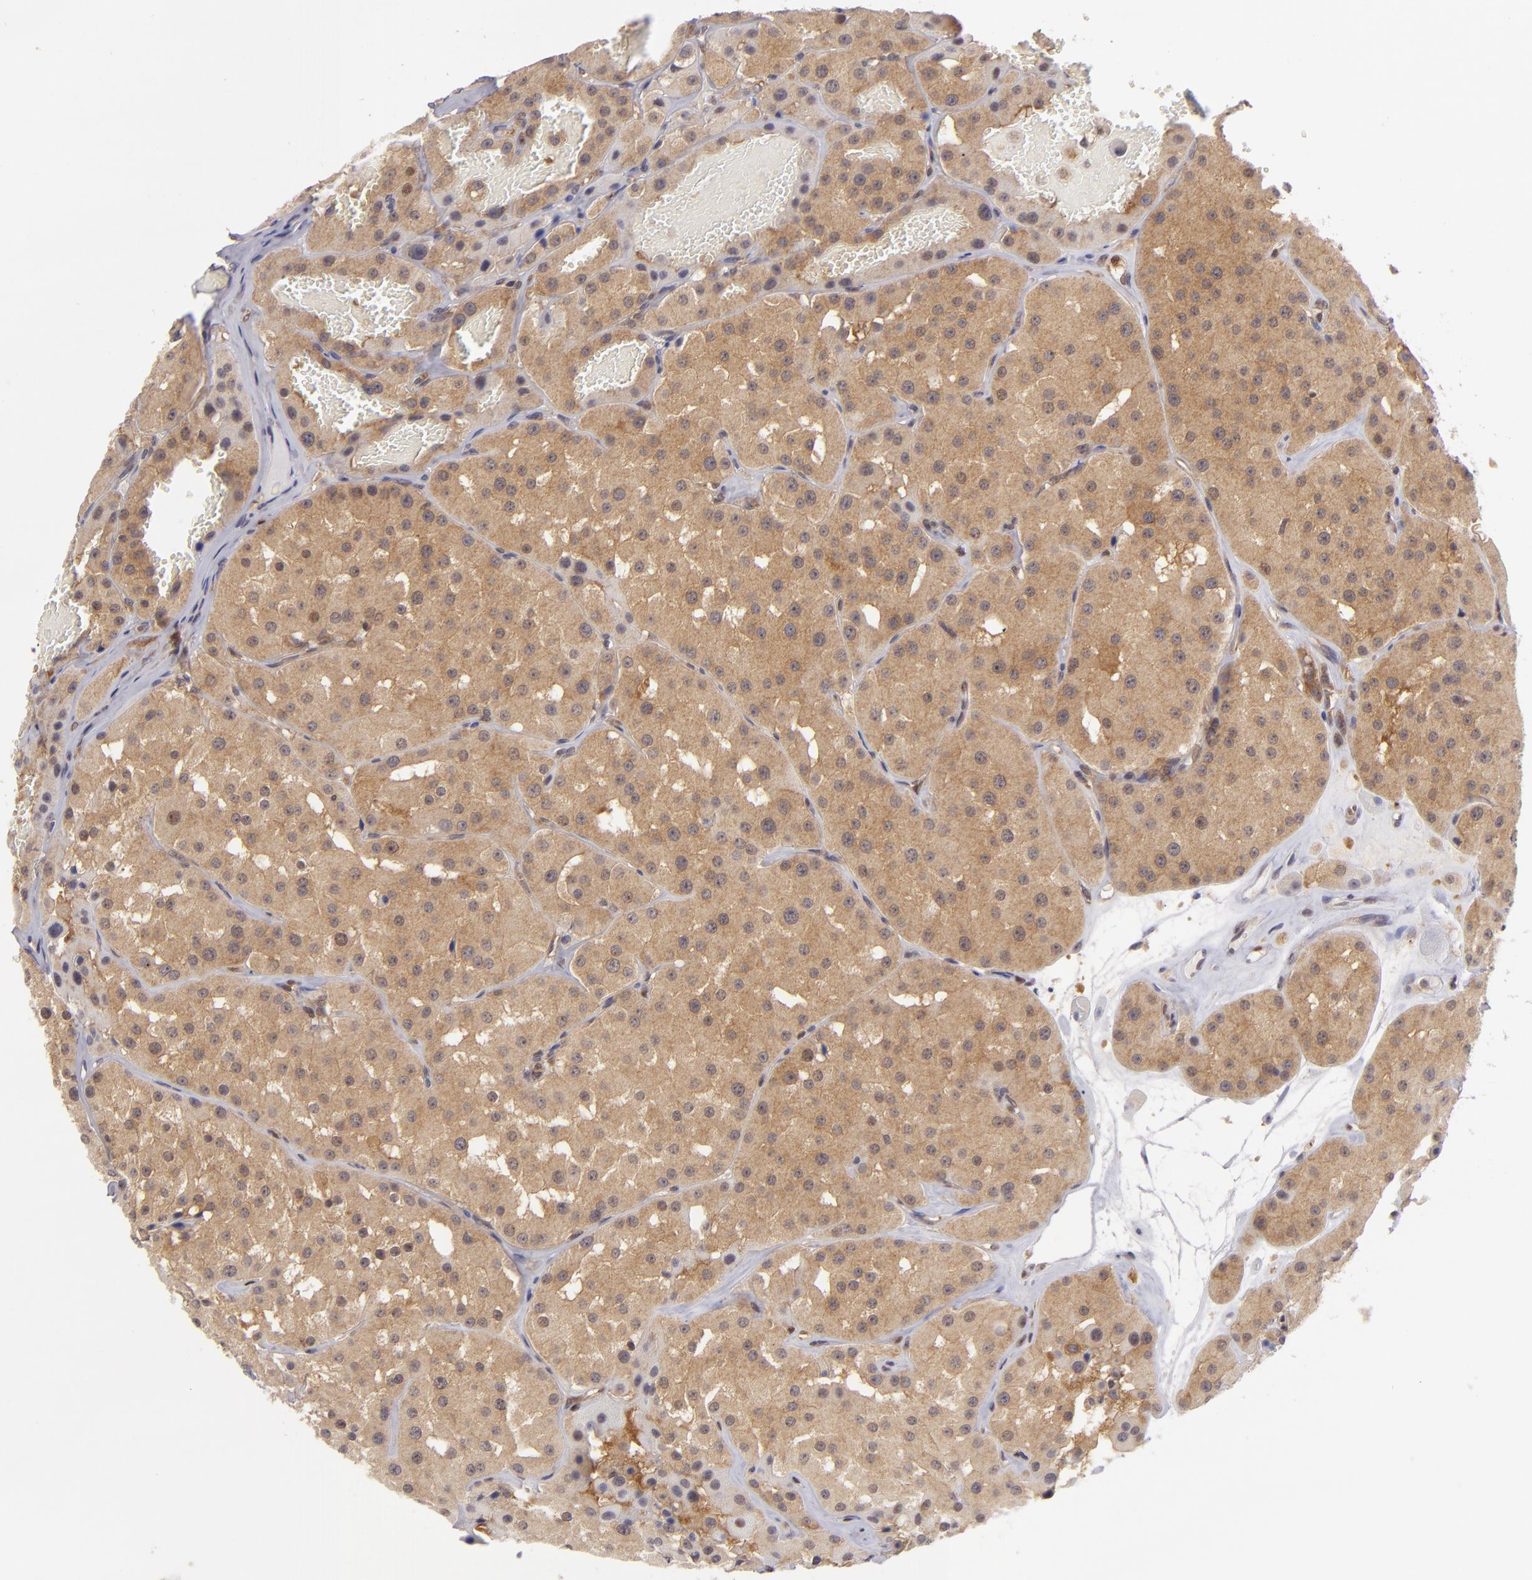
{"staining": {"intensity": "moderate", "quantity": ">75%", "location": "cytoplasmic/membranous"}, "tissue": "renal cancer", "cell_type": "Tumor cells", "image_type": "cancer", "snomed": [{"axis": "morphology", "description": "Adenocarcinoma, uncertain malignant potential"}, {"axis": "topography", "description": "Kidney"}], "caption": "Adenocarcinoma,  uncertain malignant potential (renal) stained with immunohistochemistry reveals moderate cytoplasmic/membranous staining in about >75% of tumor cells.", "gene": "PTPN13", "patient": {"sex": "male", "age": 63}}